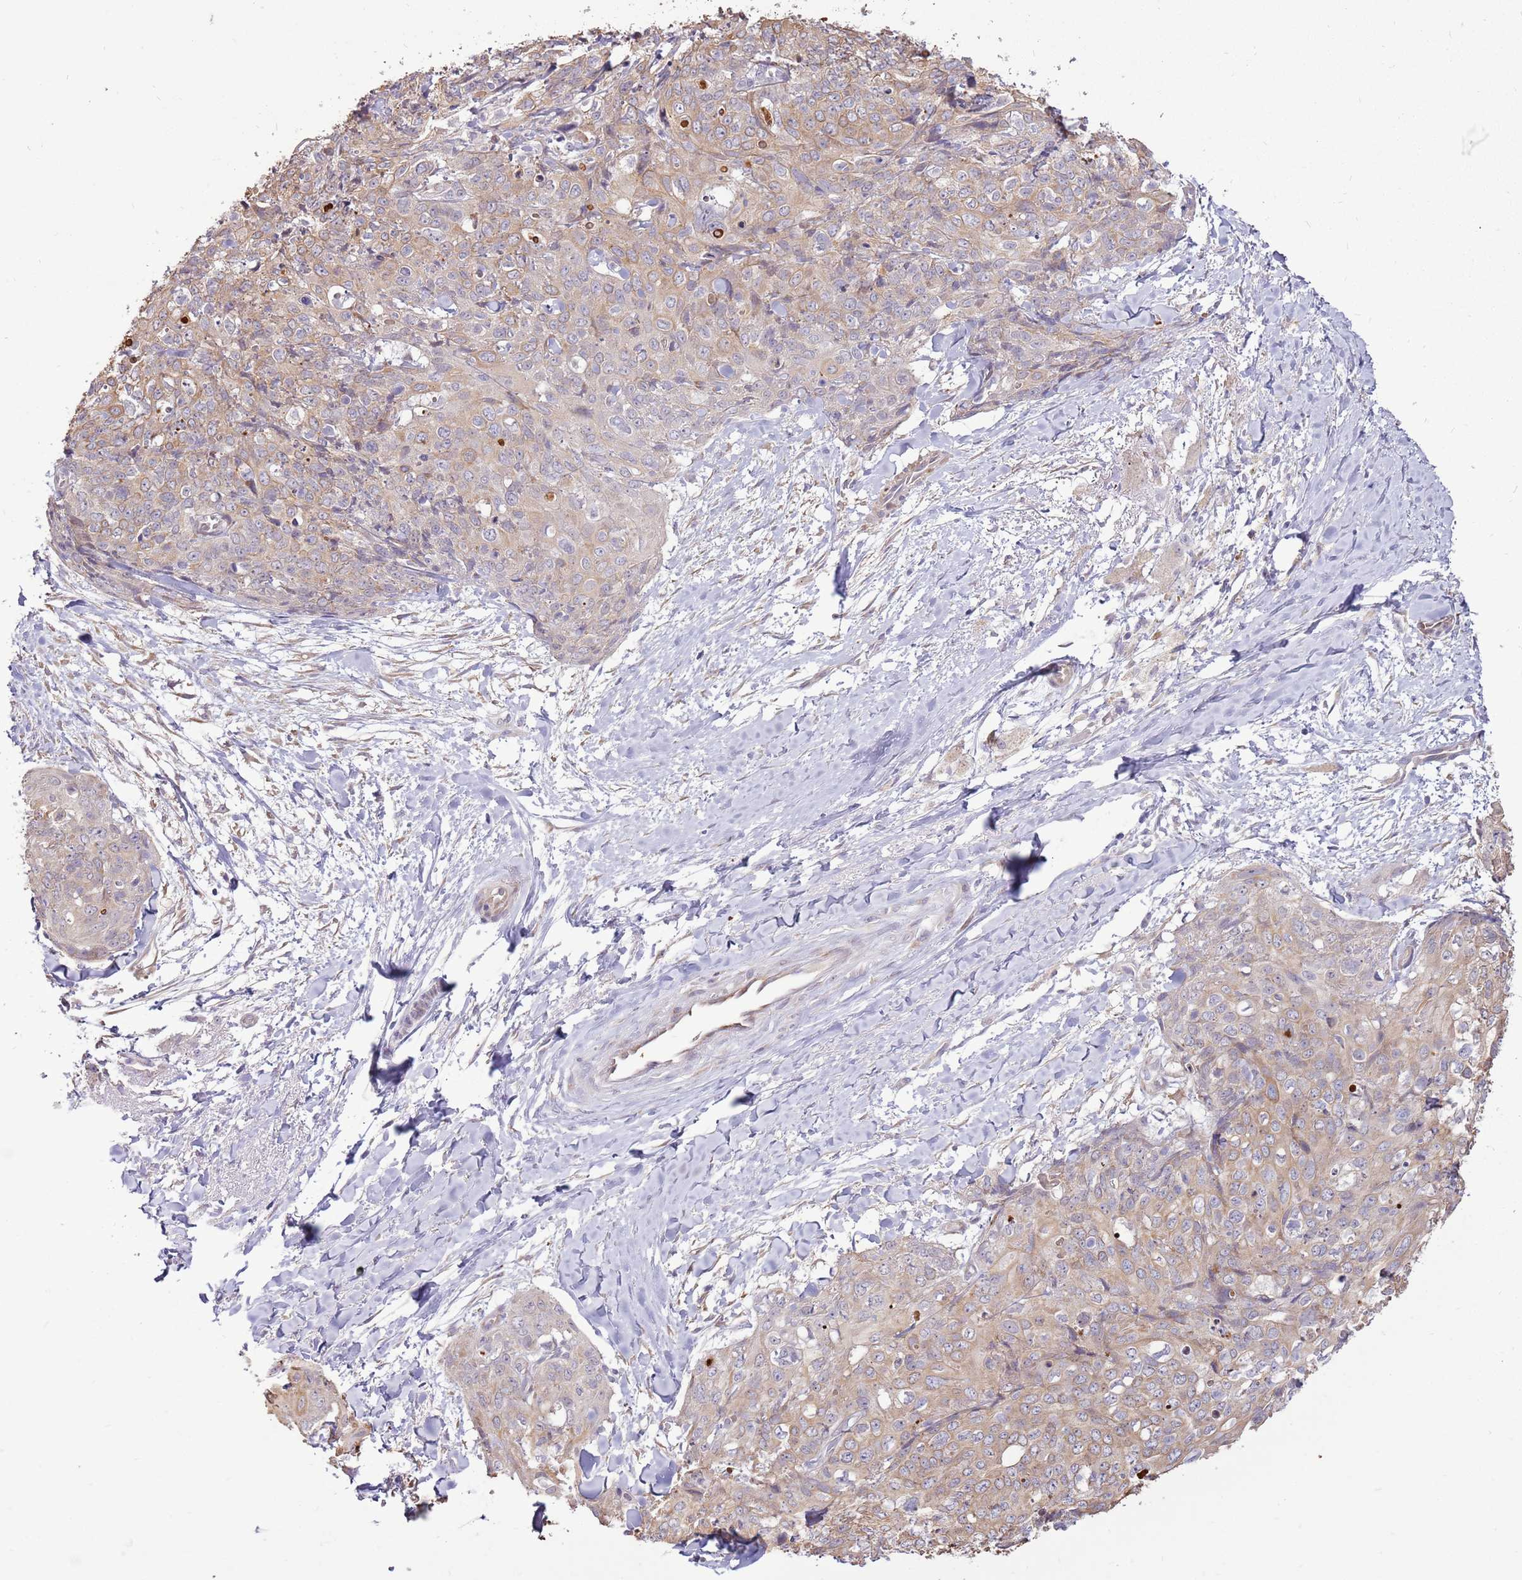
{"staining": {"intensity": "moderate", "quantity": "25%-75%", "location": "cytoplasmic/membranous"}, "tissue": "skin cancer", "cell_type": "Tumor cells", "image_type": "cancer", "snomed": [{"axis": "morphology", "description": "Squamous cell carcinoma, NOS"}, {"axis": "topography", "description": "Skin"}, {"axis": "topography", "description": "Vulva"}], "caption": "This is a photomicrograph of immunohistochemistry staining of skin squamous cell carcinoma, which shows moderate staining in the cytoplasmic/membranous of tumor cells.", "gene": "UGGT2", "patient": {"sex": "female", "age": 85}}